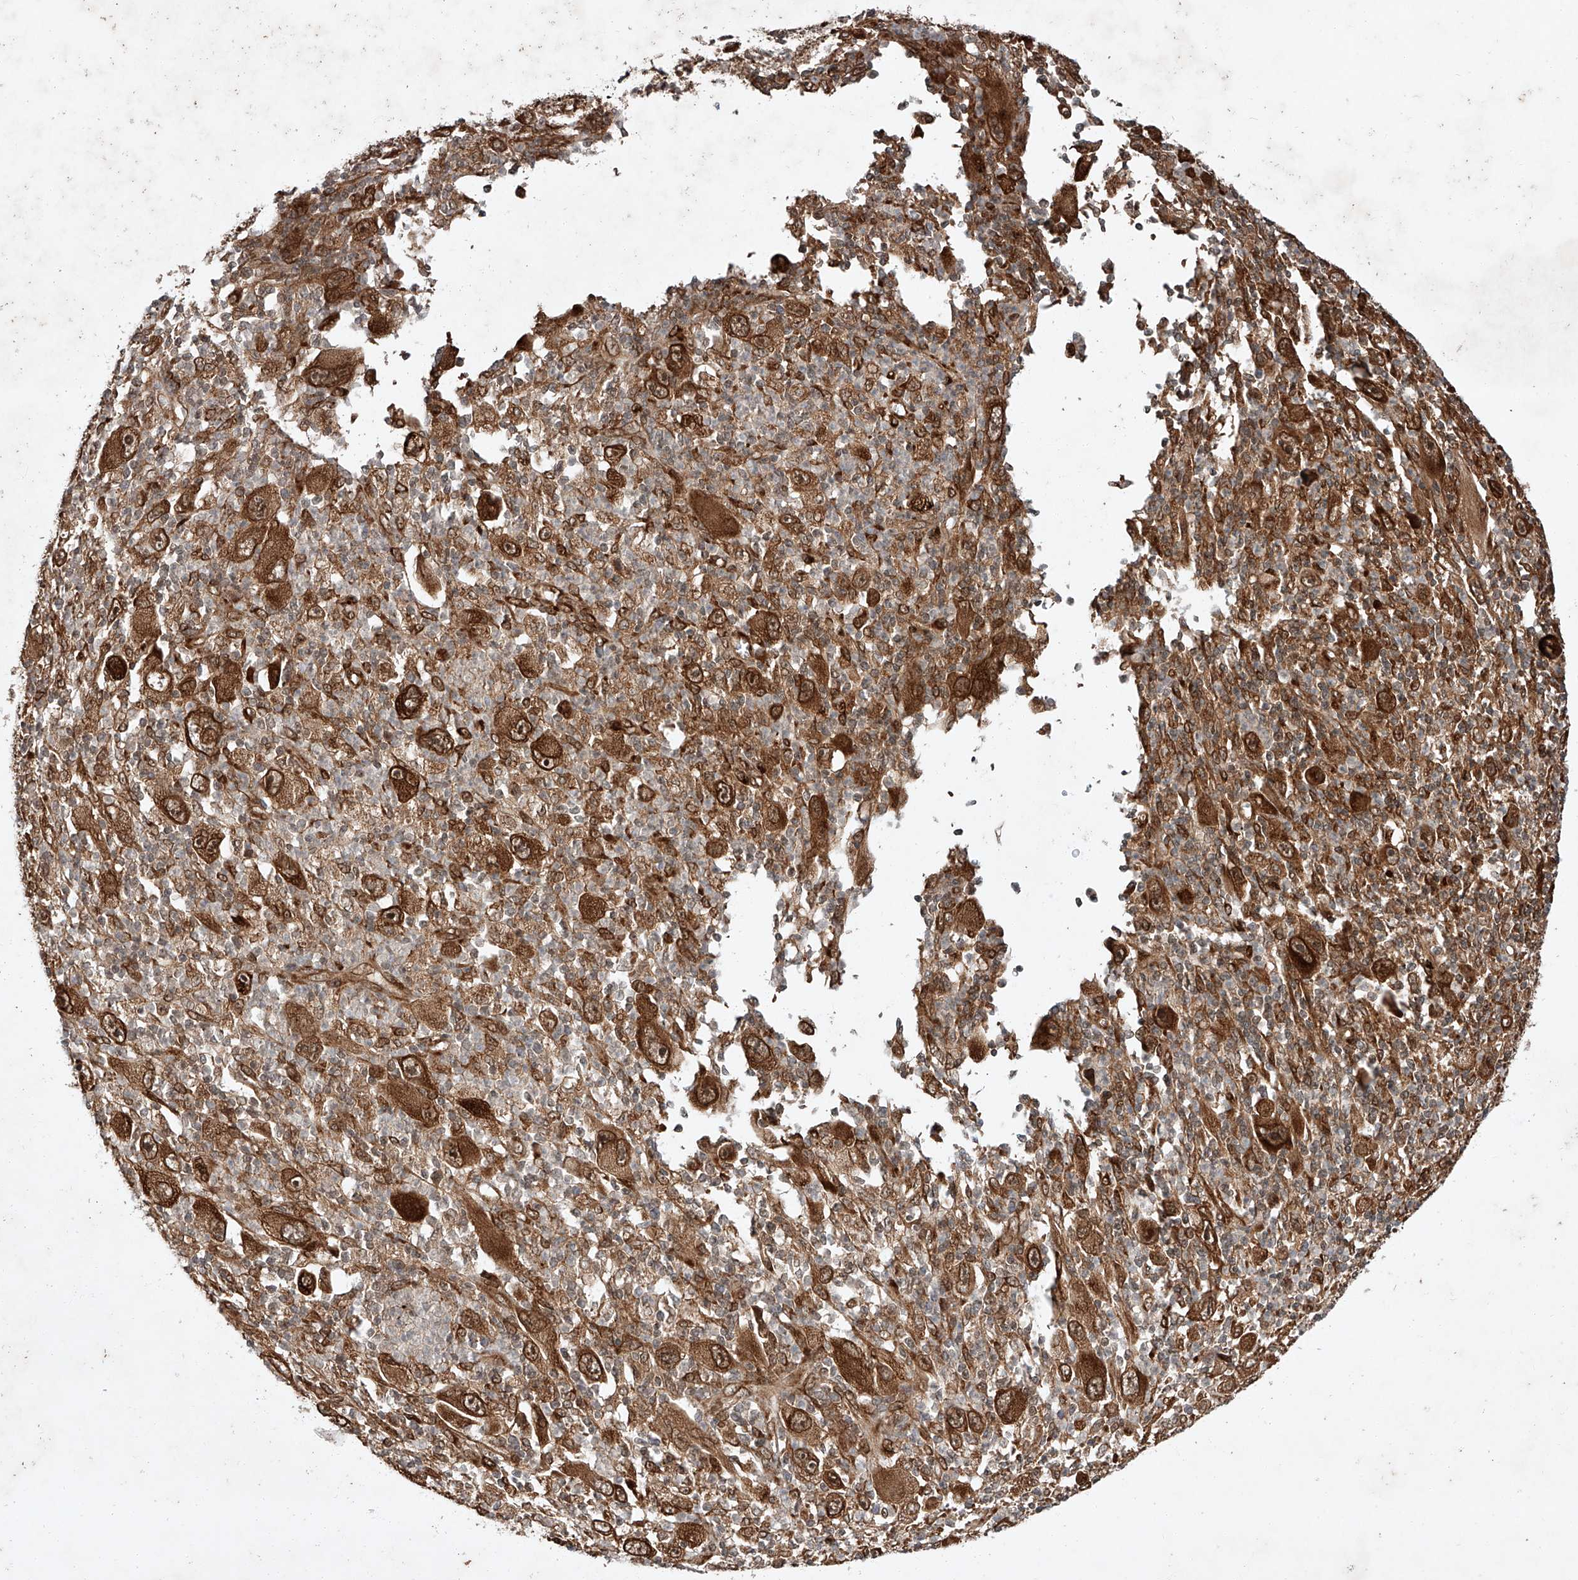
{"staining": {"intensity": "moderate", "quantity": ">75%", "location": "cytoplasmic/membranous,nuclear"}, "tissue": "melanoma", "cell_type": "Tumor cells", "image_type": "cancer", "snomed": [{"axis": "morphology", "description": "Malignant melanoma, Metastatic site"}, {"axis": "topography", "description": "Skin"}], "caption": "This is a histology image of immunohistochemistry staining of malignant melanoma (metastatic site), which shows moderate staining in the cytoplasmic/membranous and nuclear of tumor cells.", "gene": "ZFP28", "patient": {"sex": "female", "age": 56}}